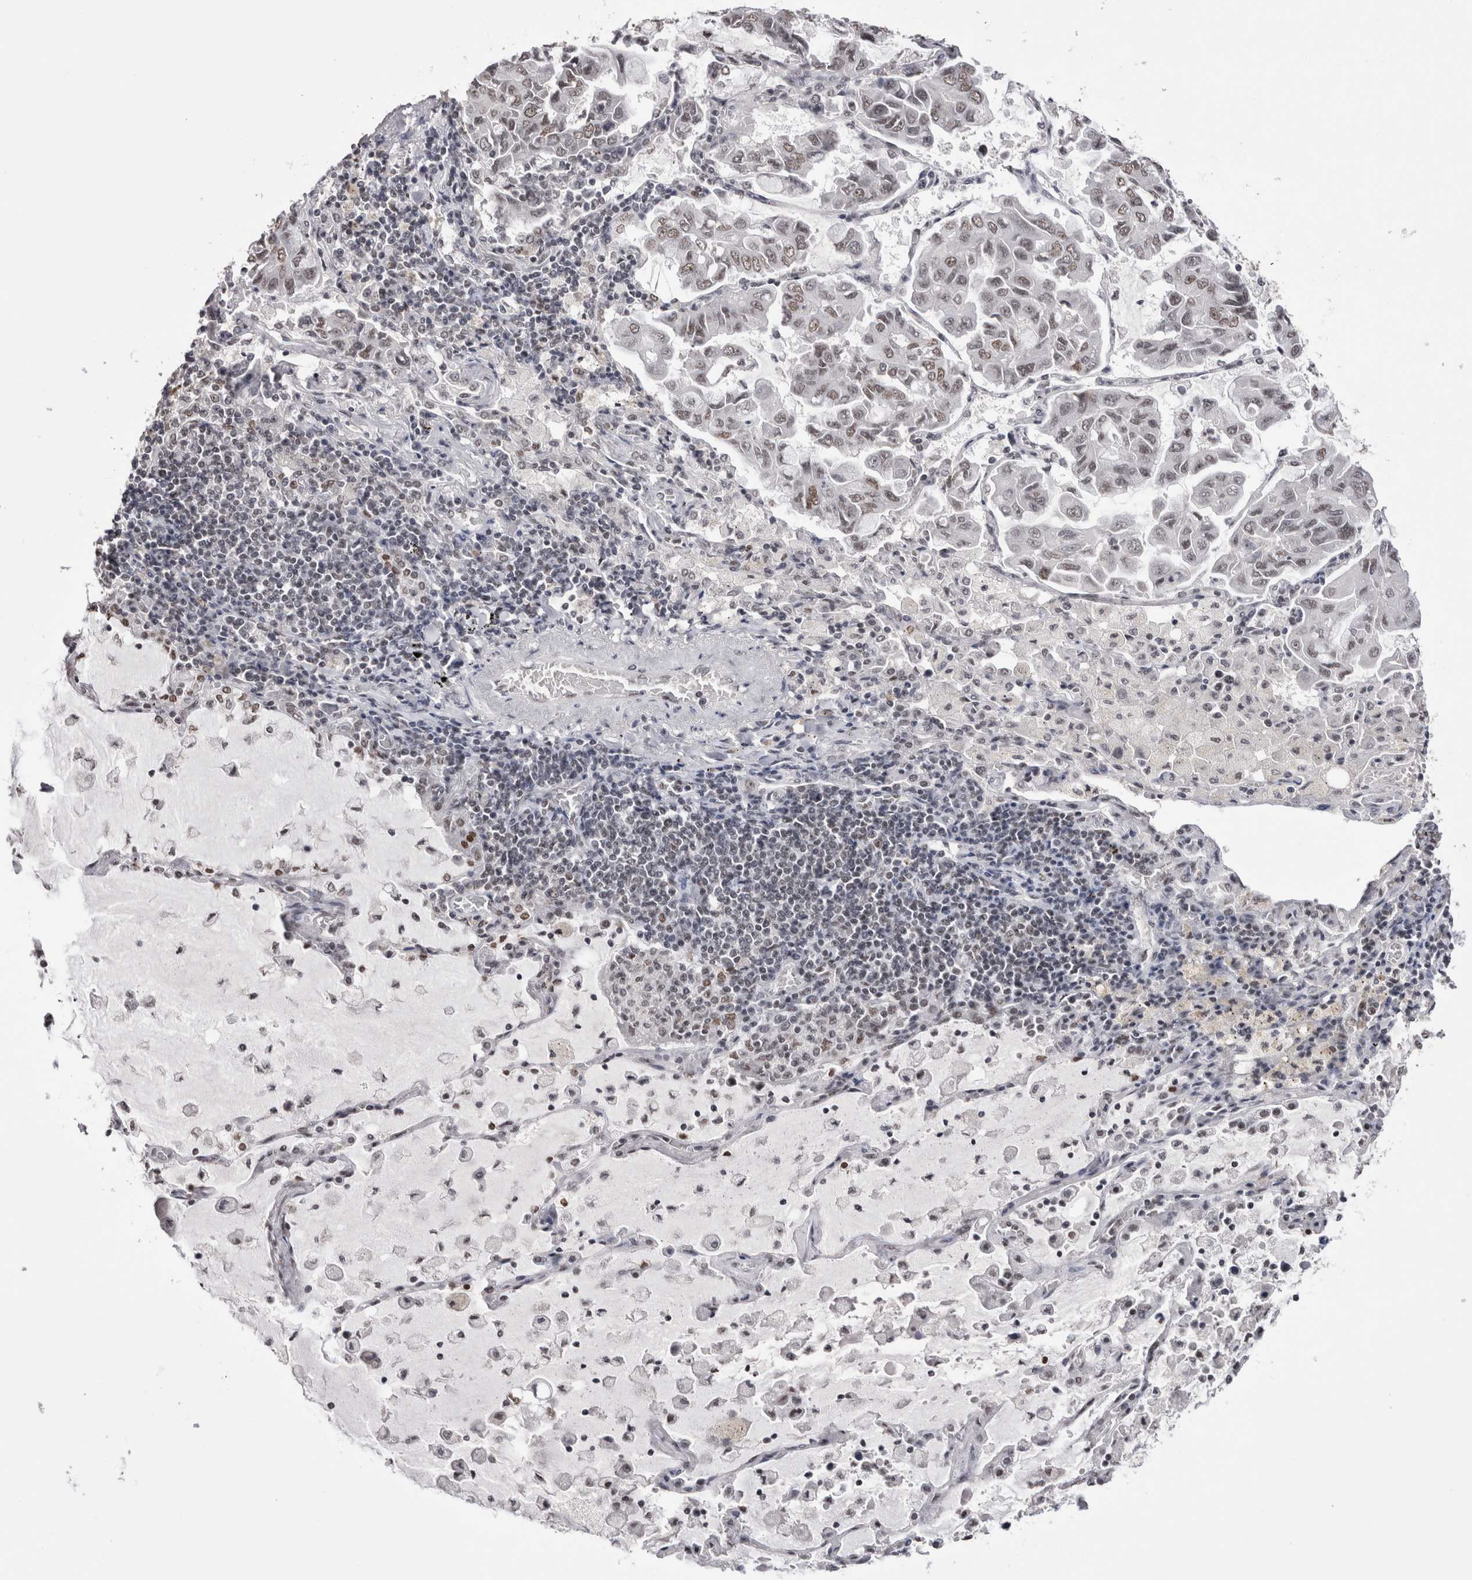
{"staining": {"intensity": "weak", "quantity": ">75%", "location": "nuclear"}, "tissue": "lung cancer", "cell_type": "Tumor cells", "image_type": "cancer", "snomed": [{"axis": "morphology", "description": "Adenocarcinoma, NOS"}, {"axis": "topography", "description": "Lung"}], "caption": "Lung cancer stained for a protein displays weak nuclear positivity in tumor cells.", "gene": "SMC1A", "patient": {"sex": "male", "age": 64}}